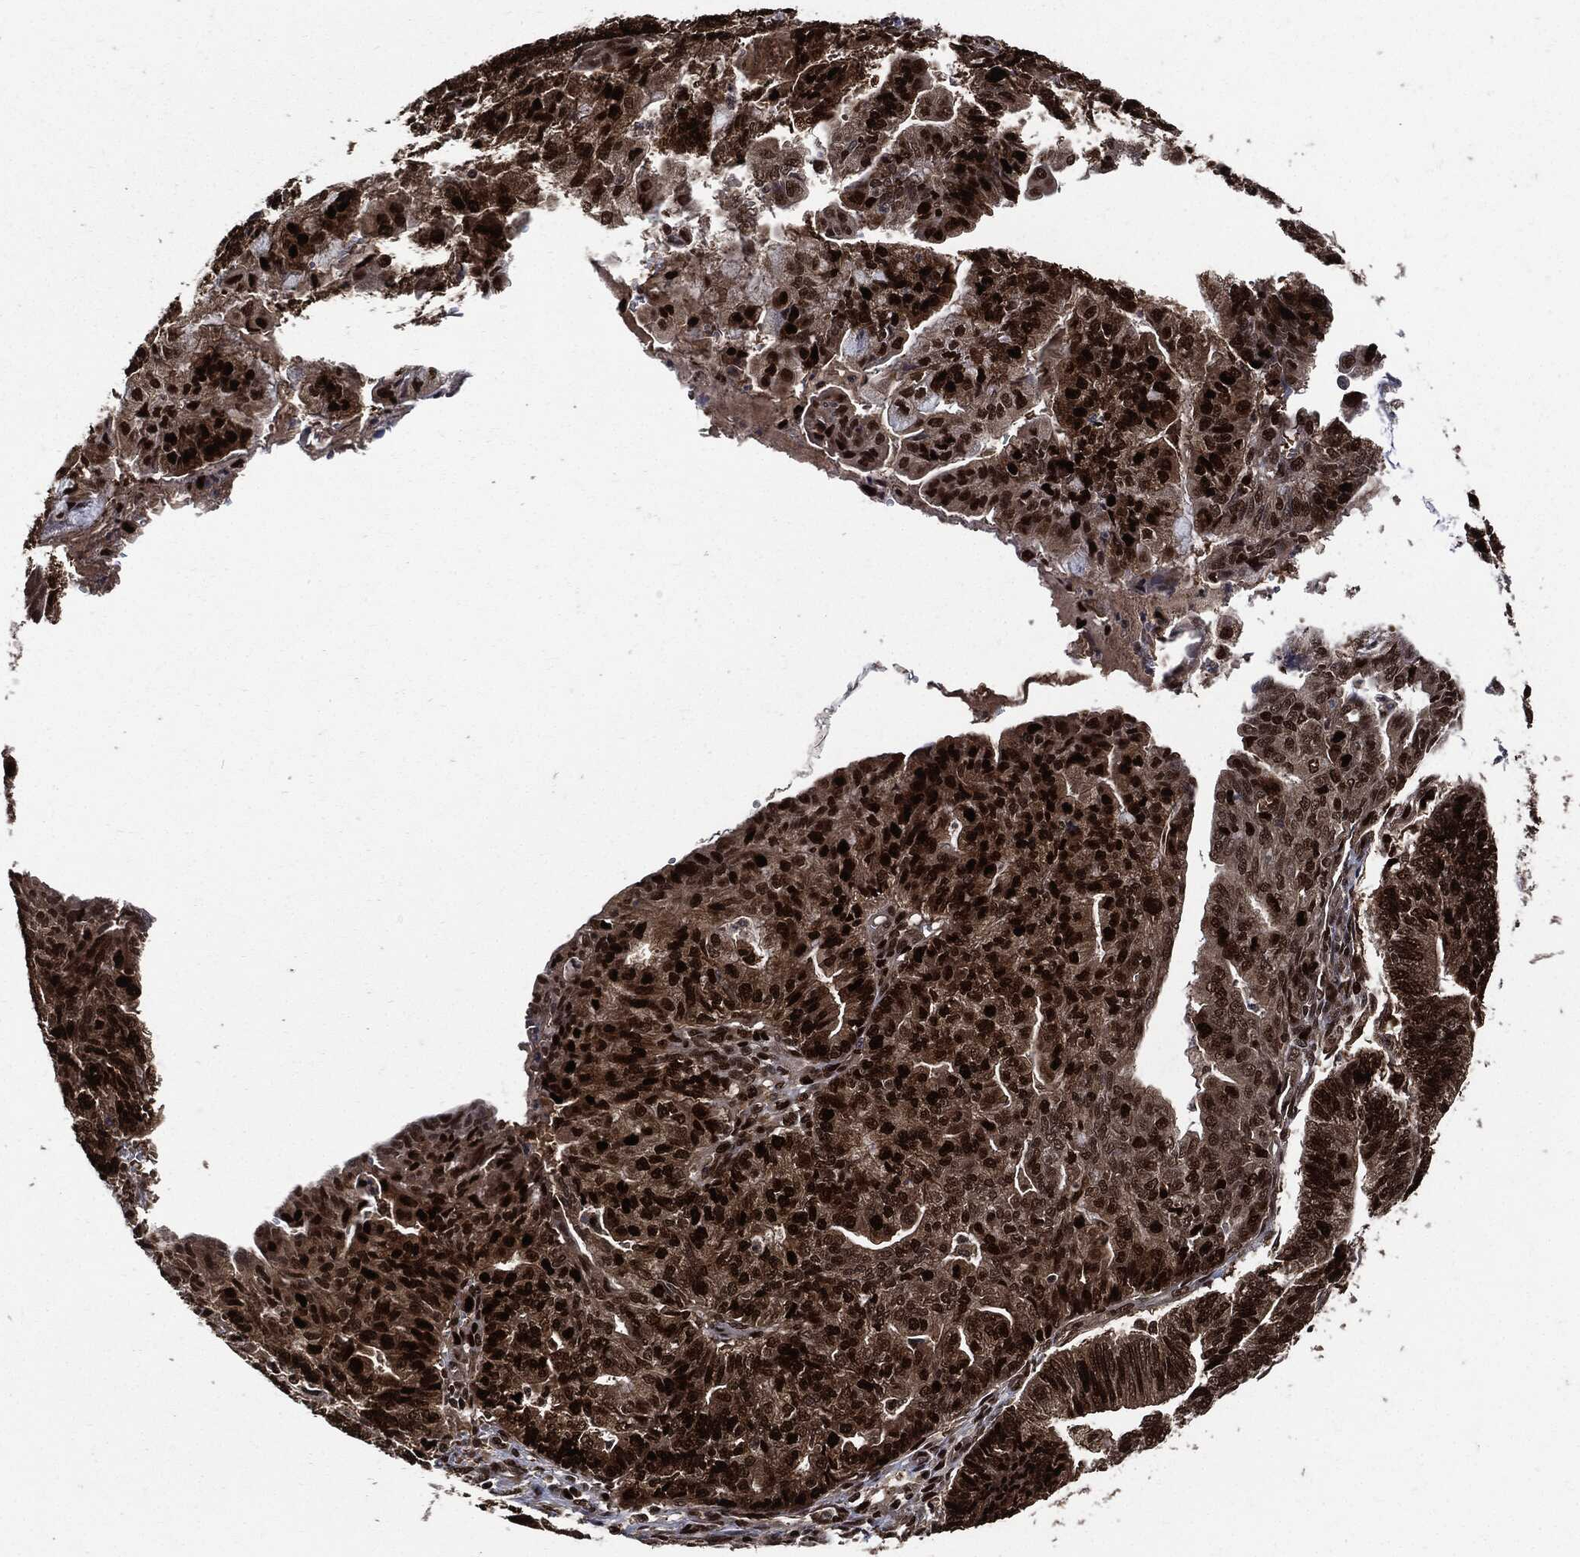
{"staining": {"intensity": "strong", "quantity": ">75%", "location": "nuclear"}, "tissue": "endometrial cancer", "cell_type": "Tumor cells", "image_type": "cancer", "snomed": [{"axis": "morphology", "description": "Adenocarcinoma, NOS"}, {"axis": "topography", "description": "Endometrium"}], "caption": "Endometrial cancer was stained to show a protein in brown. There is high levels of strong nuclear staining in approximately >75% of tumor cells.", "gene": "PCNA", "patient": {"sex": "female", "age": 82}}